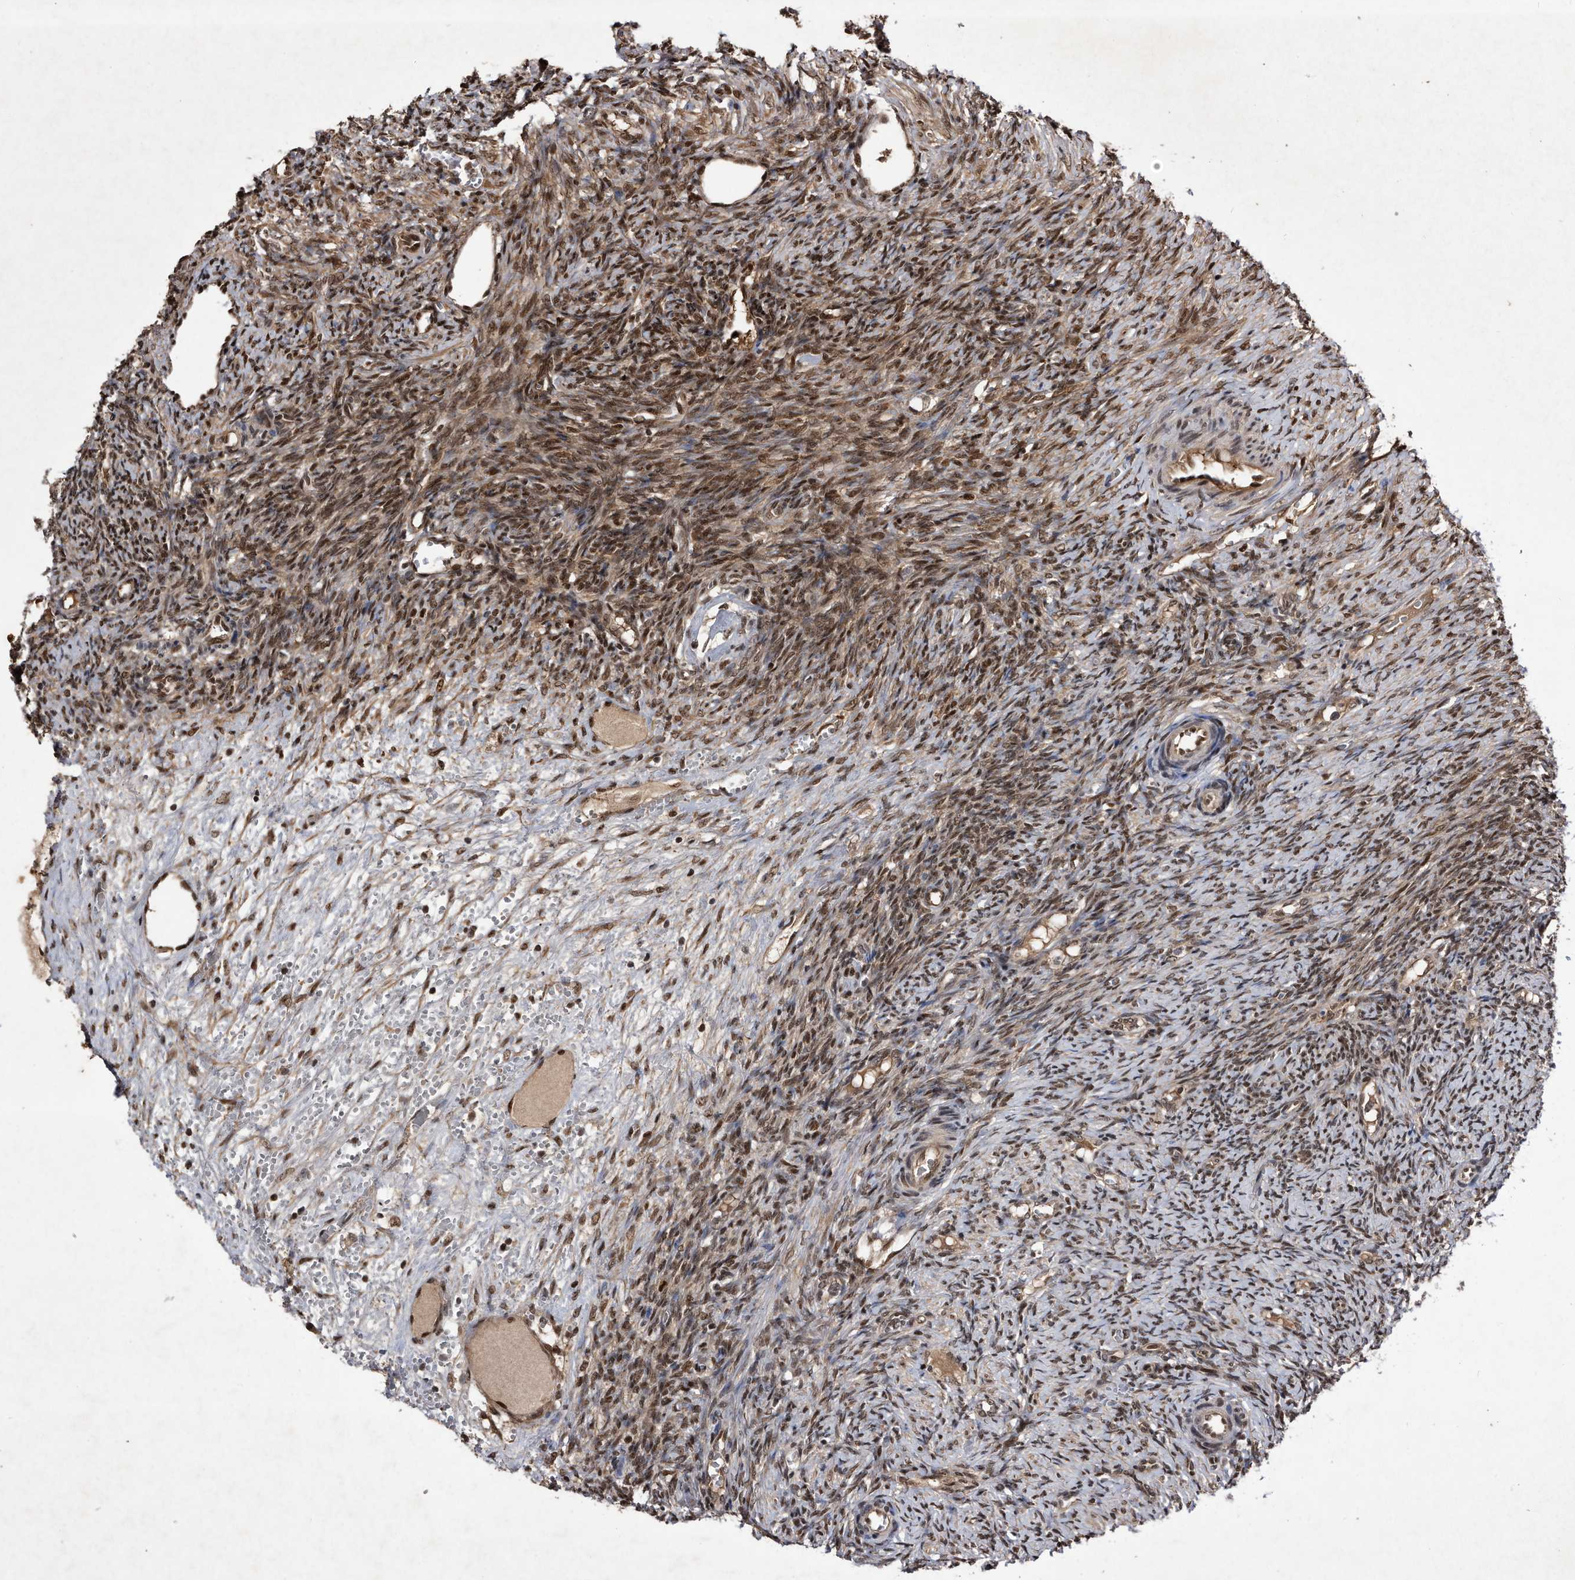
{"staining": {"intensity": "strong", "quantity": ">75%", "location": "cytoplasmic/membranous,nuclear"}, "tissue": "ovary", "cell_type": "Follicle cells", "image_type": "normal", "snomed": [{"axis": "morphology", "description": "Normal tissue, NOS"}, {"axis": "topography", "description": "Ovary"}], "caption": "High-power microscopy captured an immunohistochemistry (IHC) photomicrograph of benign ovary, revealing strong cytoplasmic/membranous,nuclear staining in approximately >75% of follicle cells.", "gene": "RAD23B", "patient": {"sex": "female", "age": 41}}